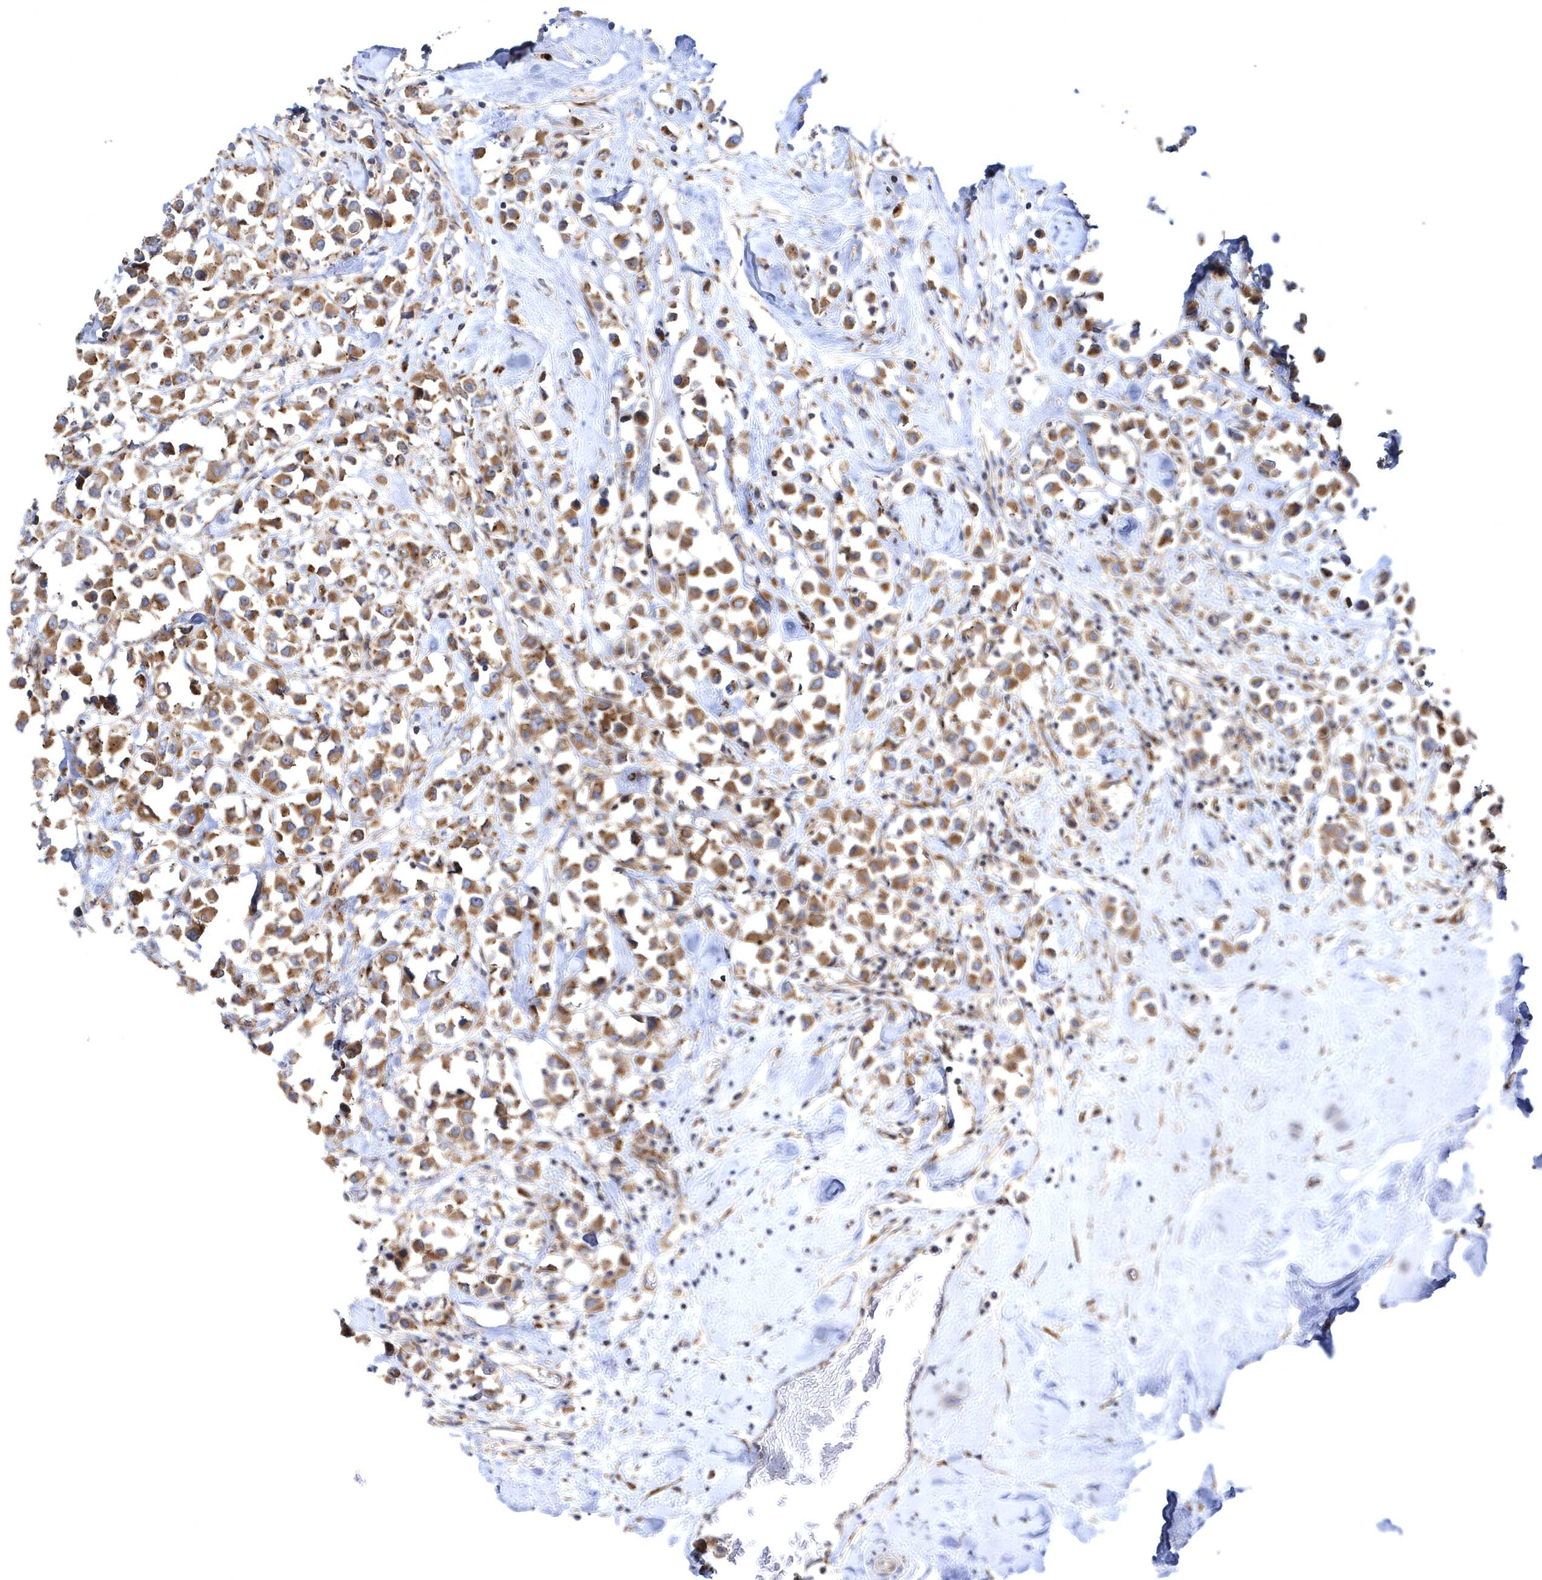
{"staining": {"intensity": "moderate", "quantity": ">75%", "location": "cytoplasmic/membranous"}, "tissue": "breast cancer", "cell_type": "Tumor cells", "image_type": "cancer", "snomed": [{"axis": "morphology", "description": "Duct carcinoma"}, {"axis": "topography", "description": "Breast"}], "caption": "A brown stain shows moderate cytoplasmic/membranous staining of a protein in breast invasive ductal carcinoma tumor cells.", "gene": "COPB2", "patient": {"sex": "female", "age": 61}}